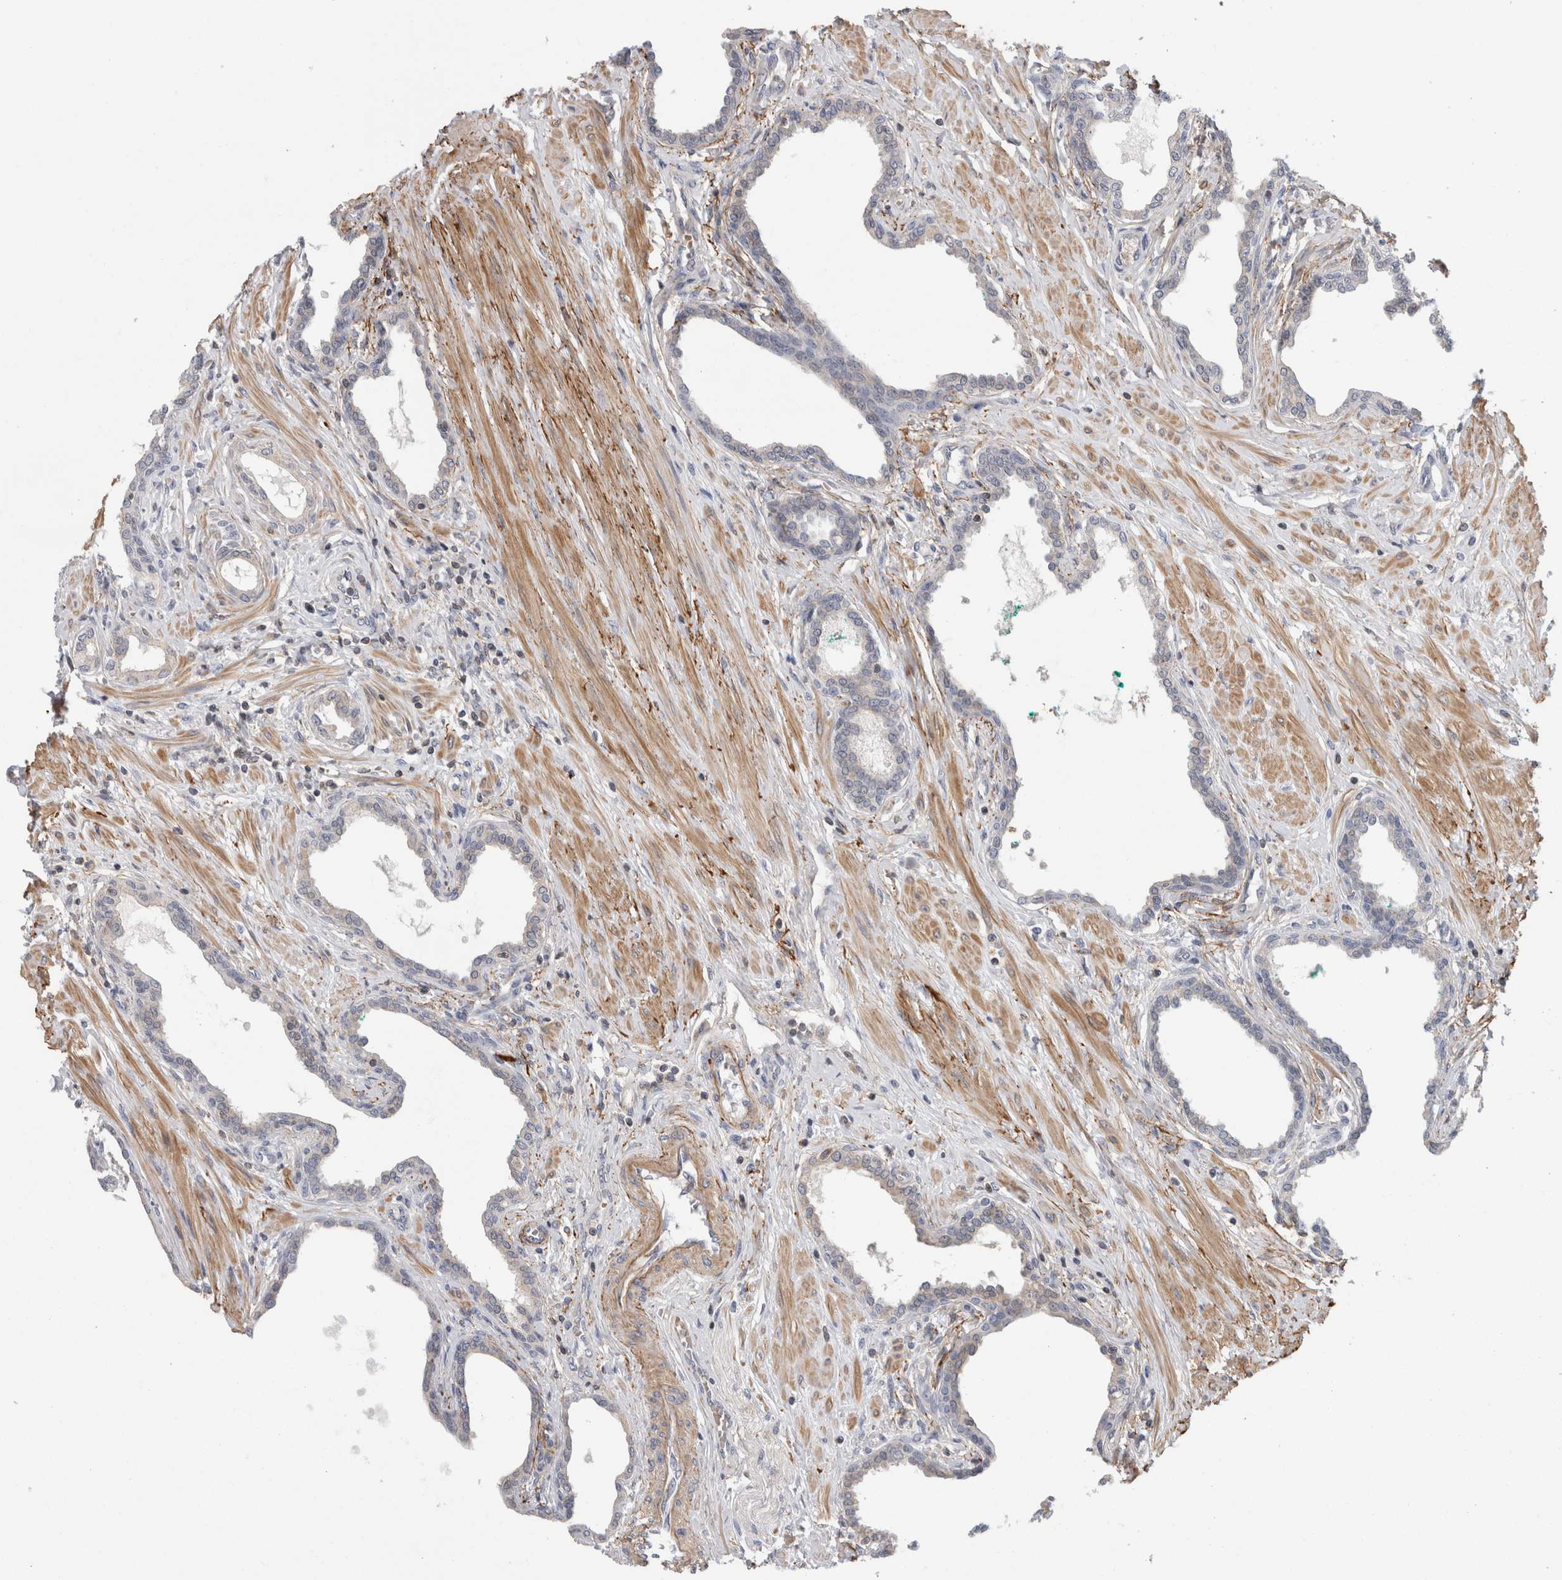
{"staining": {"intensity": "negative", "quantity": "none", "location": "none"}, "tissue": "prostate cancer", "cell_type": "Tumor cells", "image_type": "cancer", "snomed": [{"axis": "morphology", "description": "Adenocarcinoma, High grade"}, {"axis": "topography", "description": "Prostate"}], "caption": "This is a histopathology image of immunohistochemistry (IHC) staining of high-grade adenocarcinoma (prostate), which shows no expression in tumor cells. Brightfield microscopy of immunohistochemistry stained with DAB (3,3'-diaminobenzidine) (brown) and hematoxylin (blue), captured at high magnification.", "gene": "DARS2", "patient": {"sex": "male", "age": 52}}